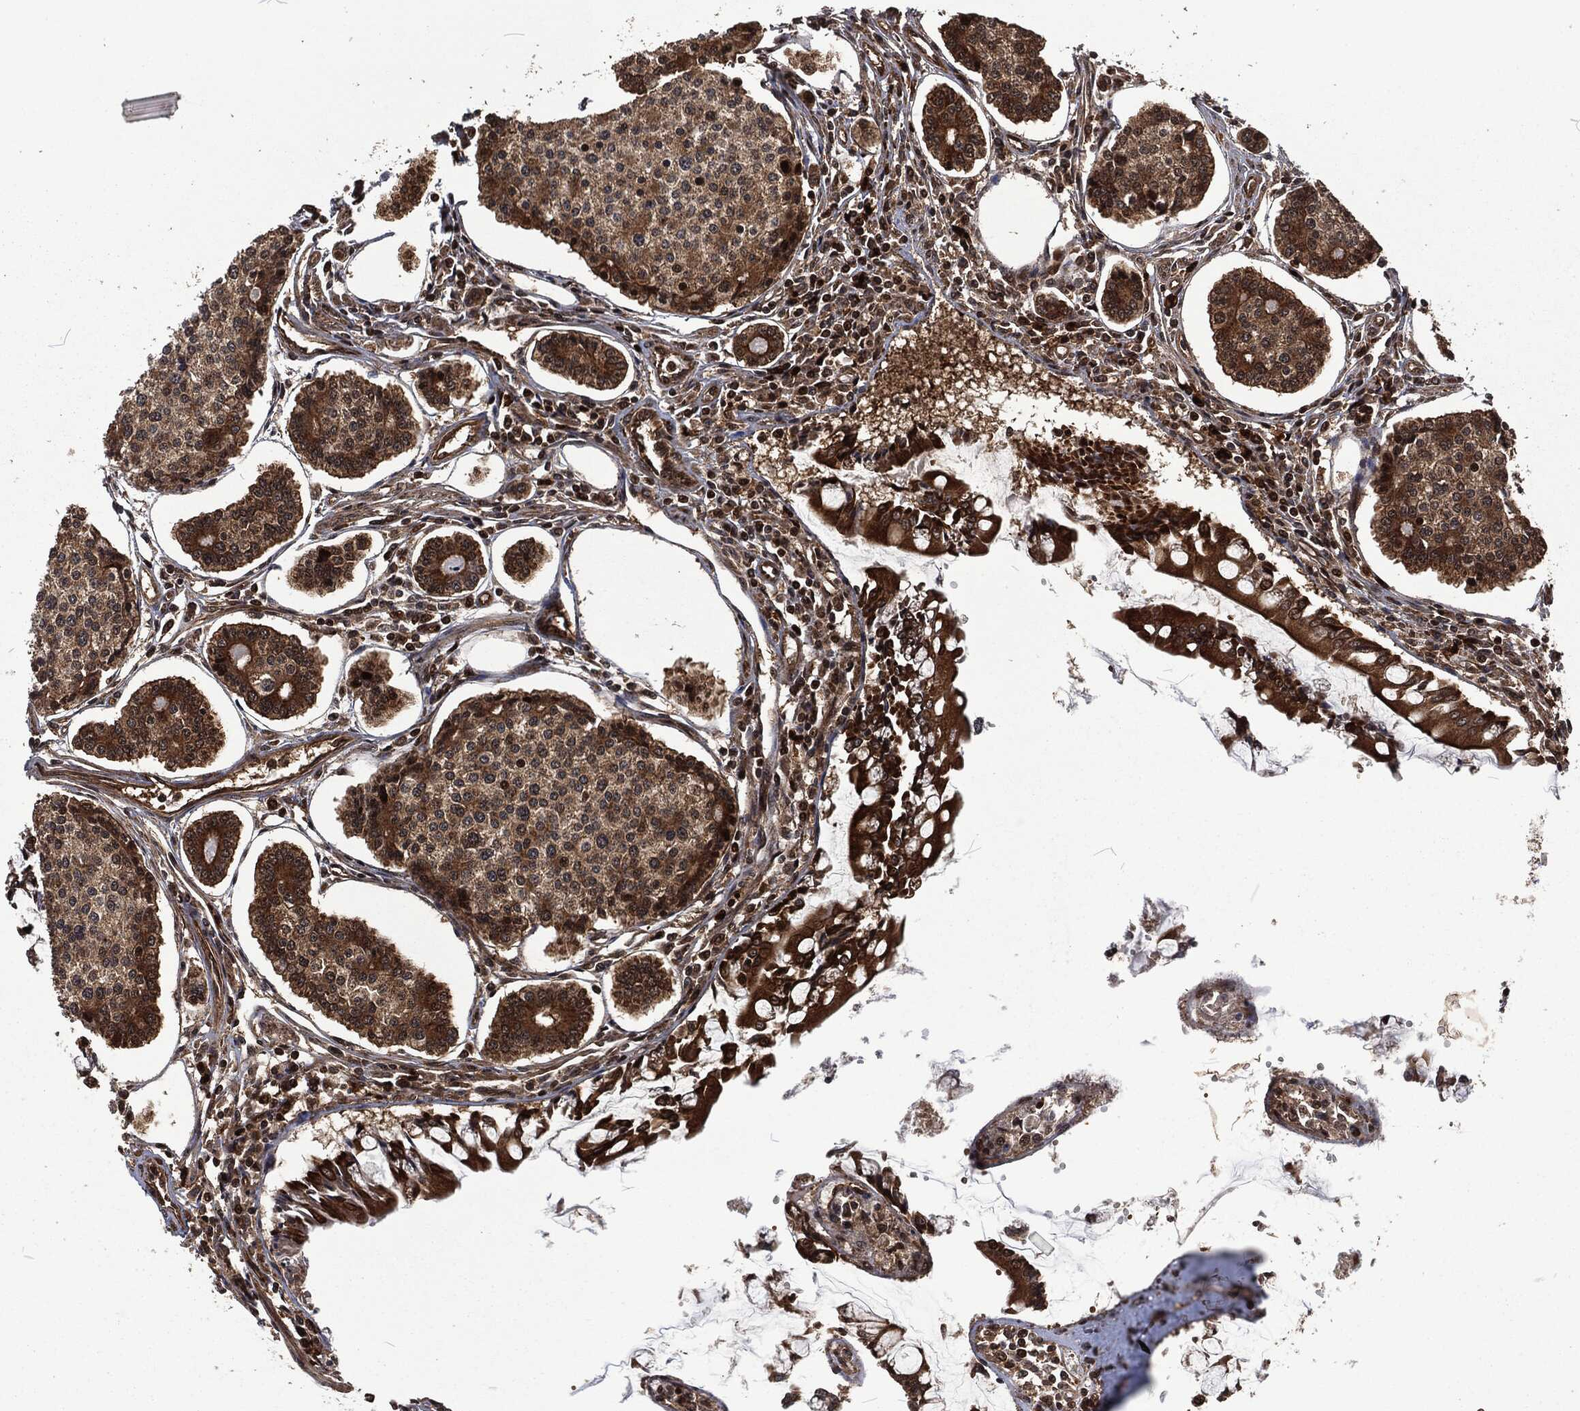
{"staining": {"intensity": "moderate", "quantity": ">75%", "location": "cytoplasmic/membranous"}, "tissue": "carcinoid", "cell_type": "Tumor cells", "image_type": "cancer", "snomed": [{"axis": "morphology", "description": "Carcinoid, malignant, NOS"}, {"axis": "topography", "description": "Small intestine"}], "caption": "The image exhibits a brown stain indicating the presence of a protein in the cytoplasmic/membranous of tumor cells in malignant carcinoid.", "gene": "CMPK2", "patient": {"sex": "female", "age": 65}}